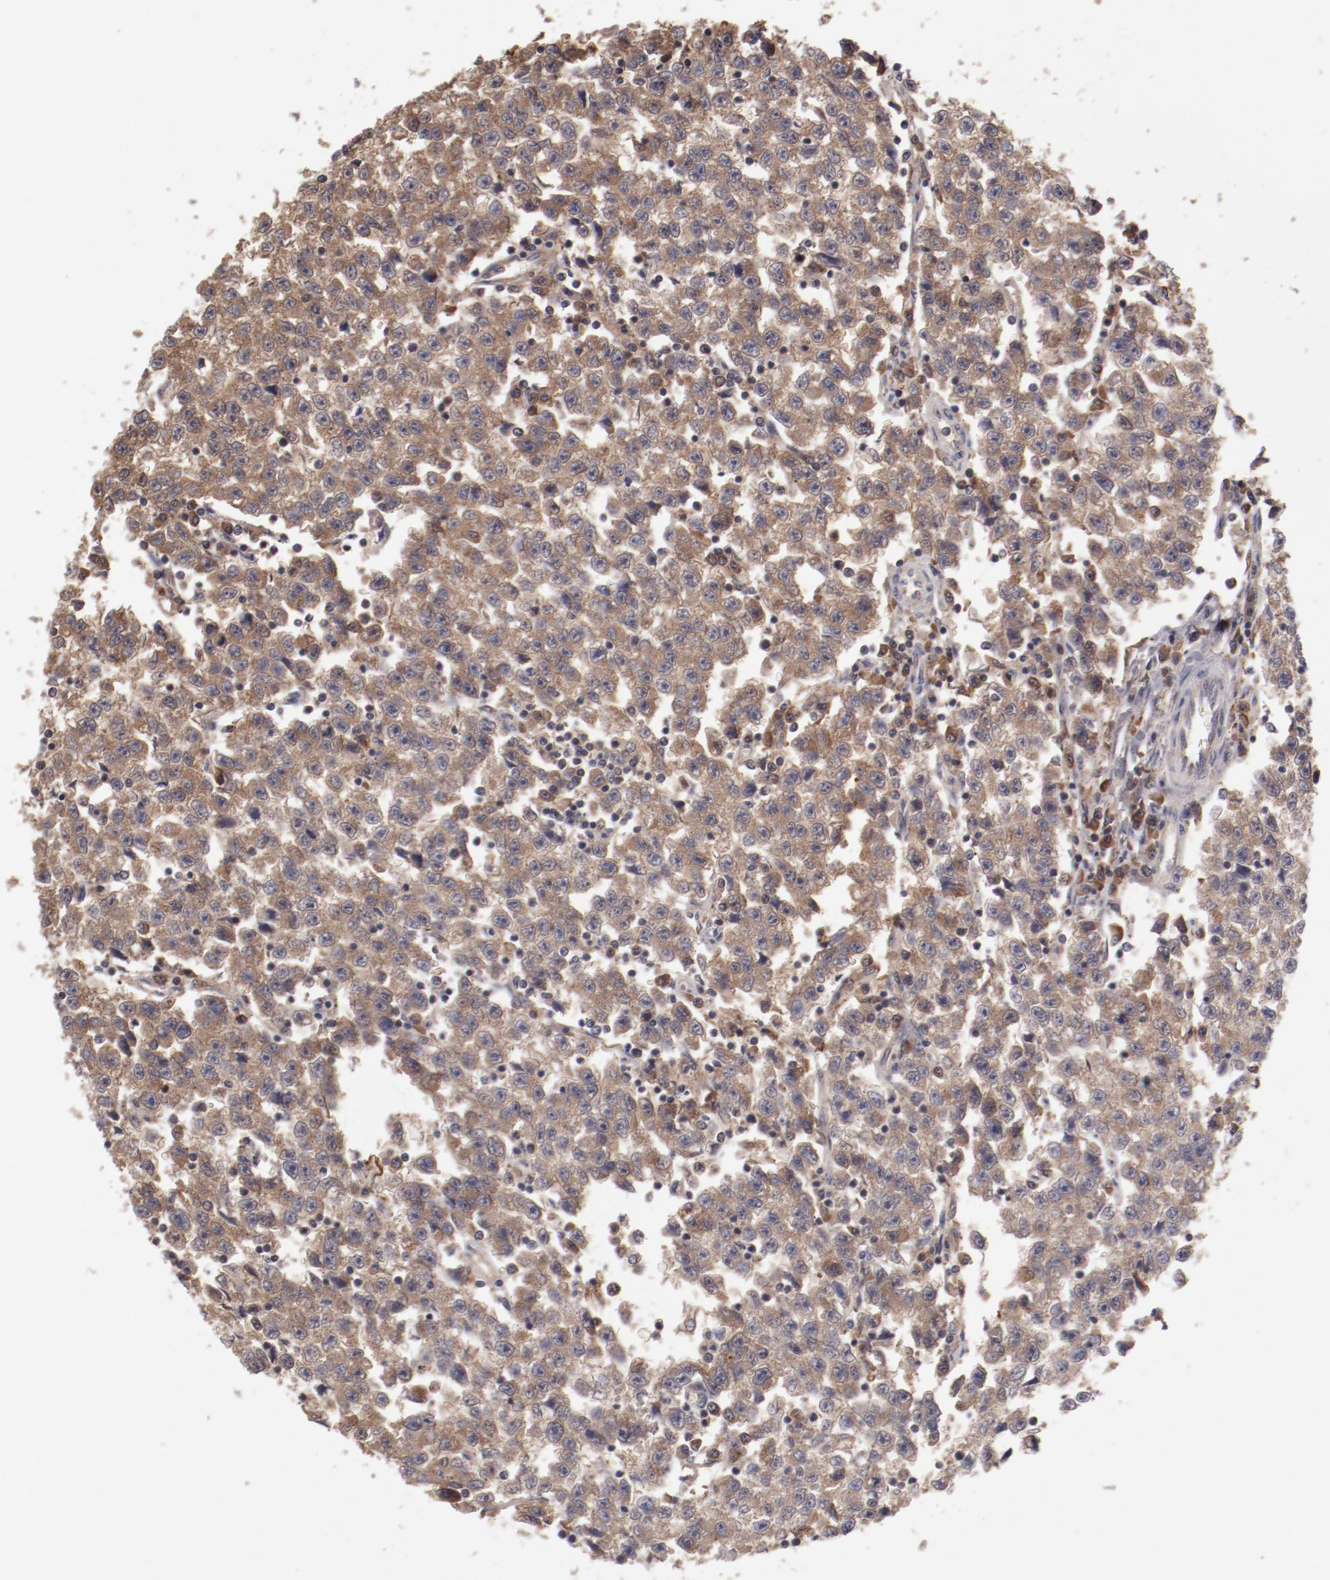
{"staining": {"intensity": "moderate", "quantity": ">75%", "location": "cytoplasmic/membranous"}, "tissue": "testis cancer", "cell_type": "Tumor cells", "image_type": "cancer", "snomed": [{"axis": "morphology", "description": "Seminoma, NOS"}, {"axis": "topography", "description": "Testis"}], "caption": "Seminoma (testis) stained with a protein marker displays moderate staining in tumor cells.", "gene": "CP", "patient": {"sex": "male", "age": 35}}